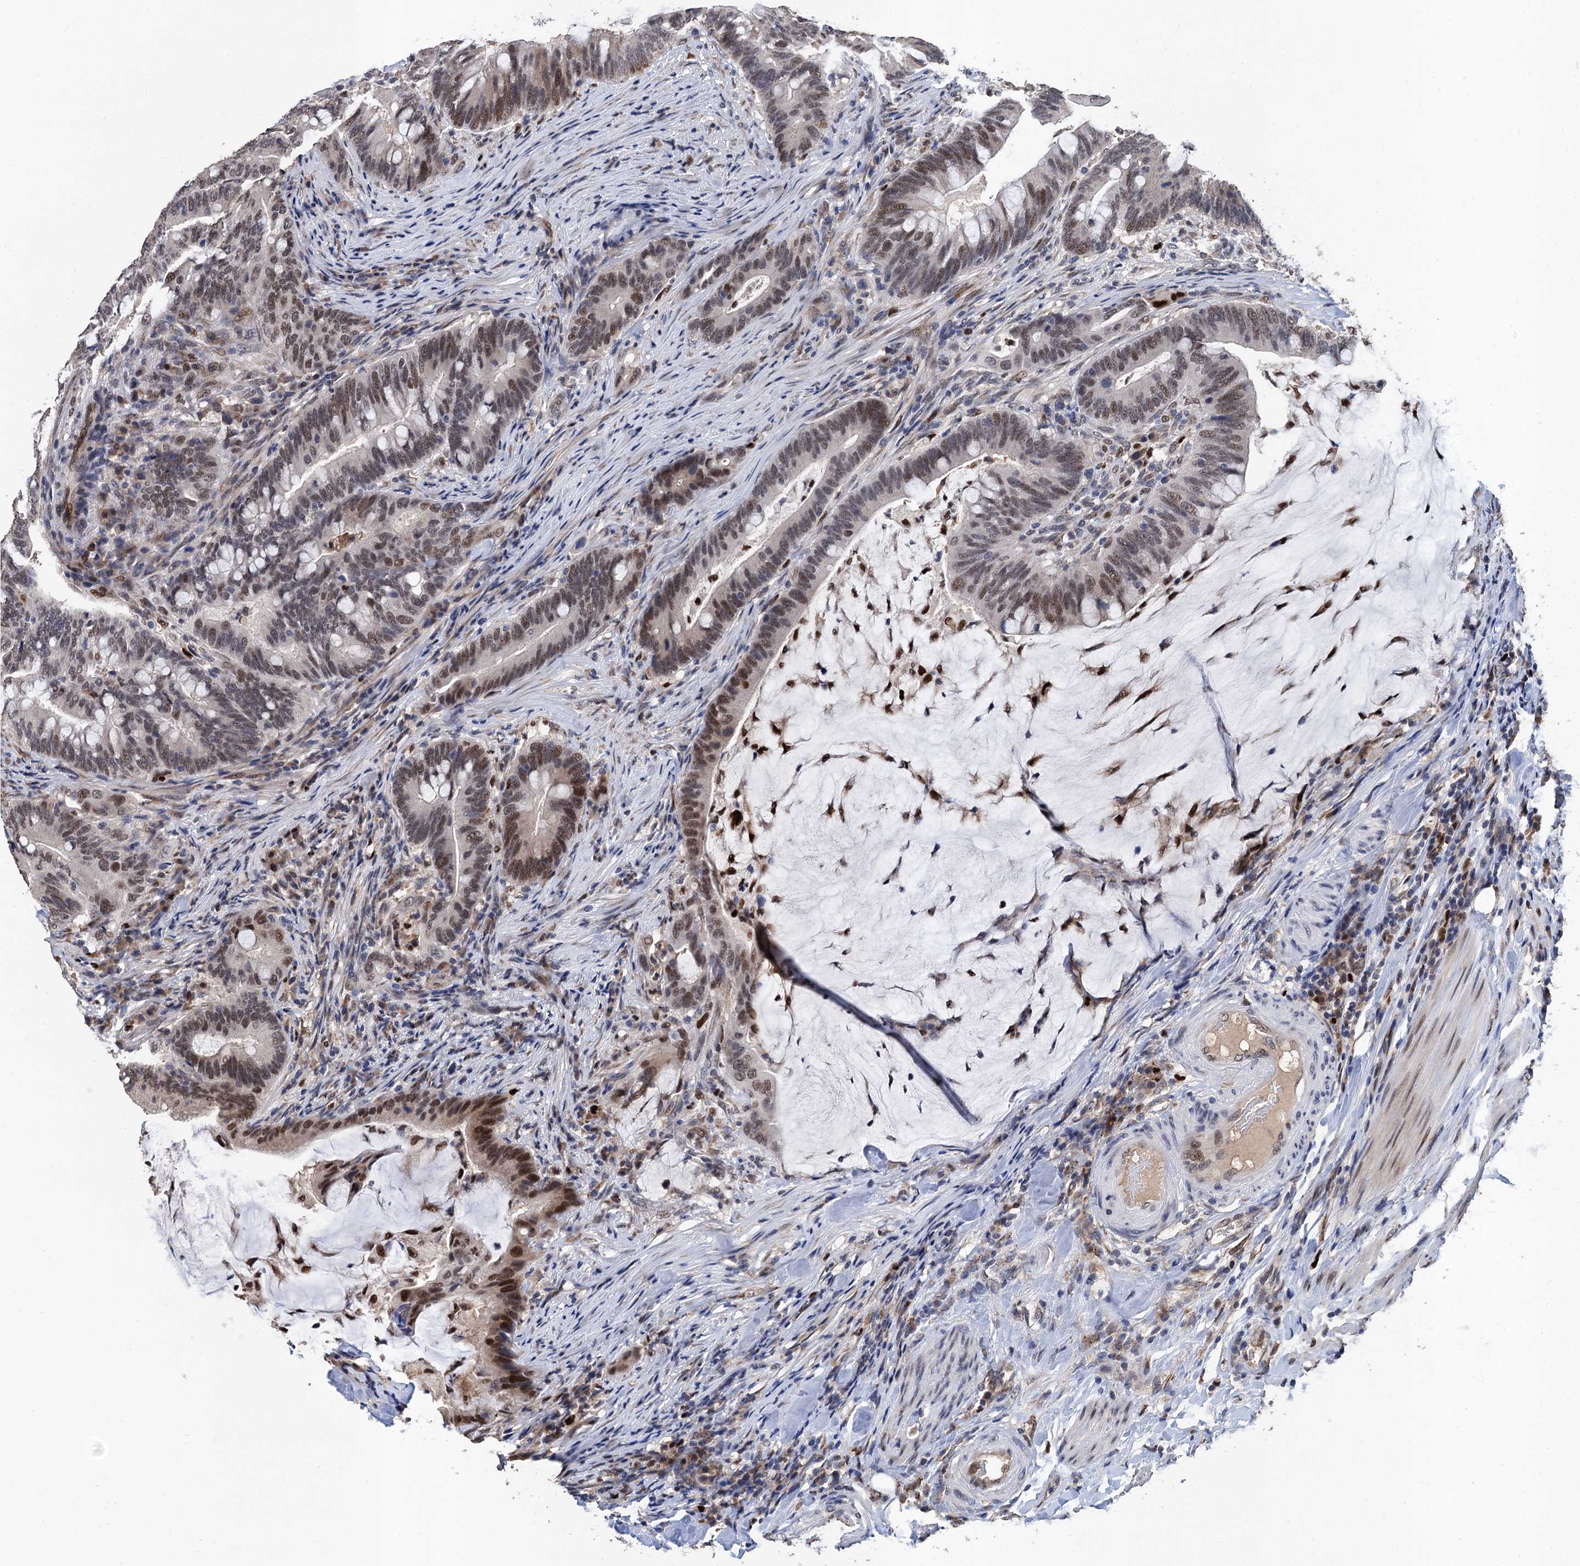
{"staining": {"intensity": "moderate", "quantity": "25%-75%", "location": "nuclear"}, "tissue": "colorectal cancer", "cell_type": "Tumor cells", "image_type": "cancer", "snomed": [{"axis": "morphology", "description": "Adenocarcinoma, NOS"}, {"axis": "topography", "description": "Colon"}], "caption": "Tumor cells display medium levels of moderate nuclear expression in about 25%-75% of cells in human adenocarcinoma (colorectal).", "gene": "TSEN34", "patient": {"sex": "female", "age": 66}}